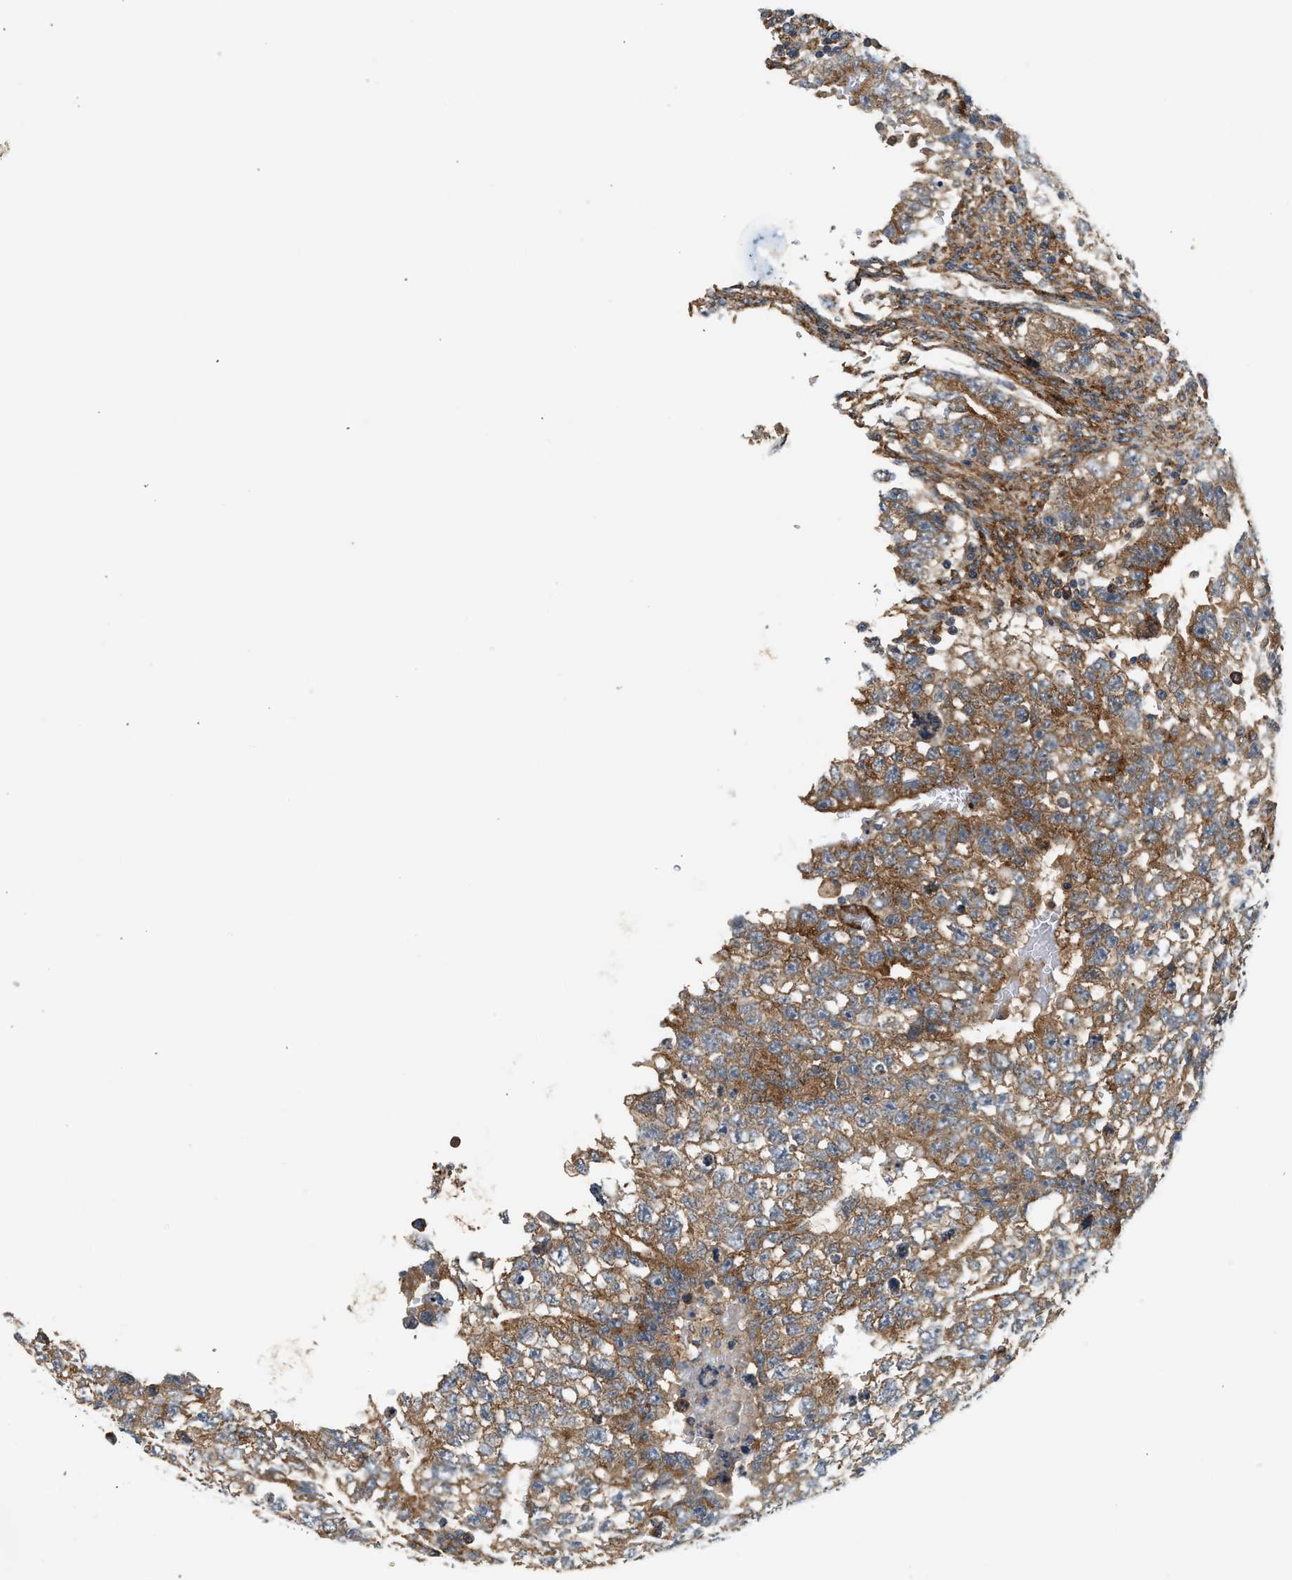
{"staining": {"intensity": "moderate", "quantity": ">75%", "location": "cytoplasmic/membranous"}, "tissue": "testis cancer", "cell_type": "Tumor cells", "image_type": "cancer", "snomed": [{"axis": "morphology", "description": "Carcinoma, Embryonal, NOS"}, {"axis": "topography", "description": "Testis"}], "caption": "This image shows immunohistochemistry (IHC) staining of human testis cancer (embryonal carcinoma), with medium moderate cytoplasmic/membranous positivity in about >75% of tumor cells.", "gene": "HIP1", "patient": {"sex": "male", "age": 28}}